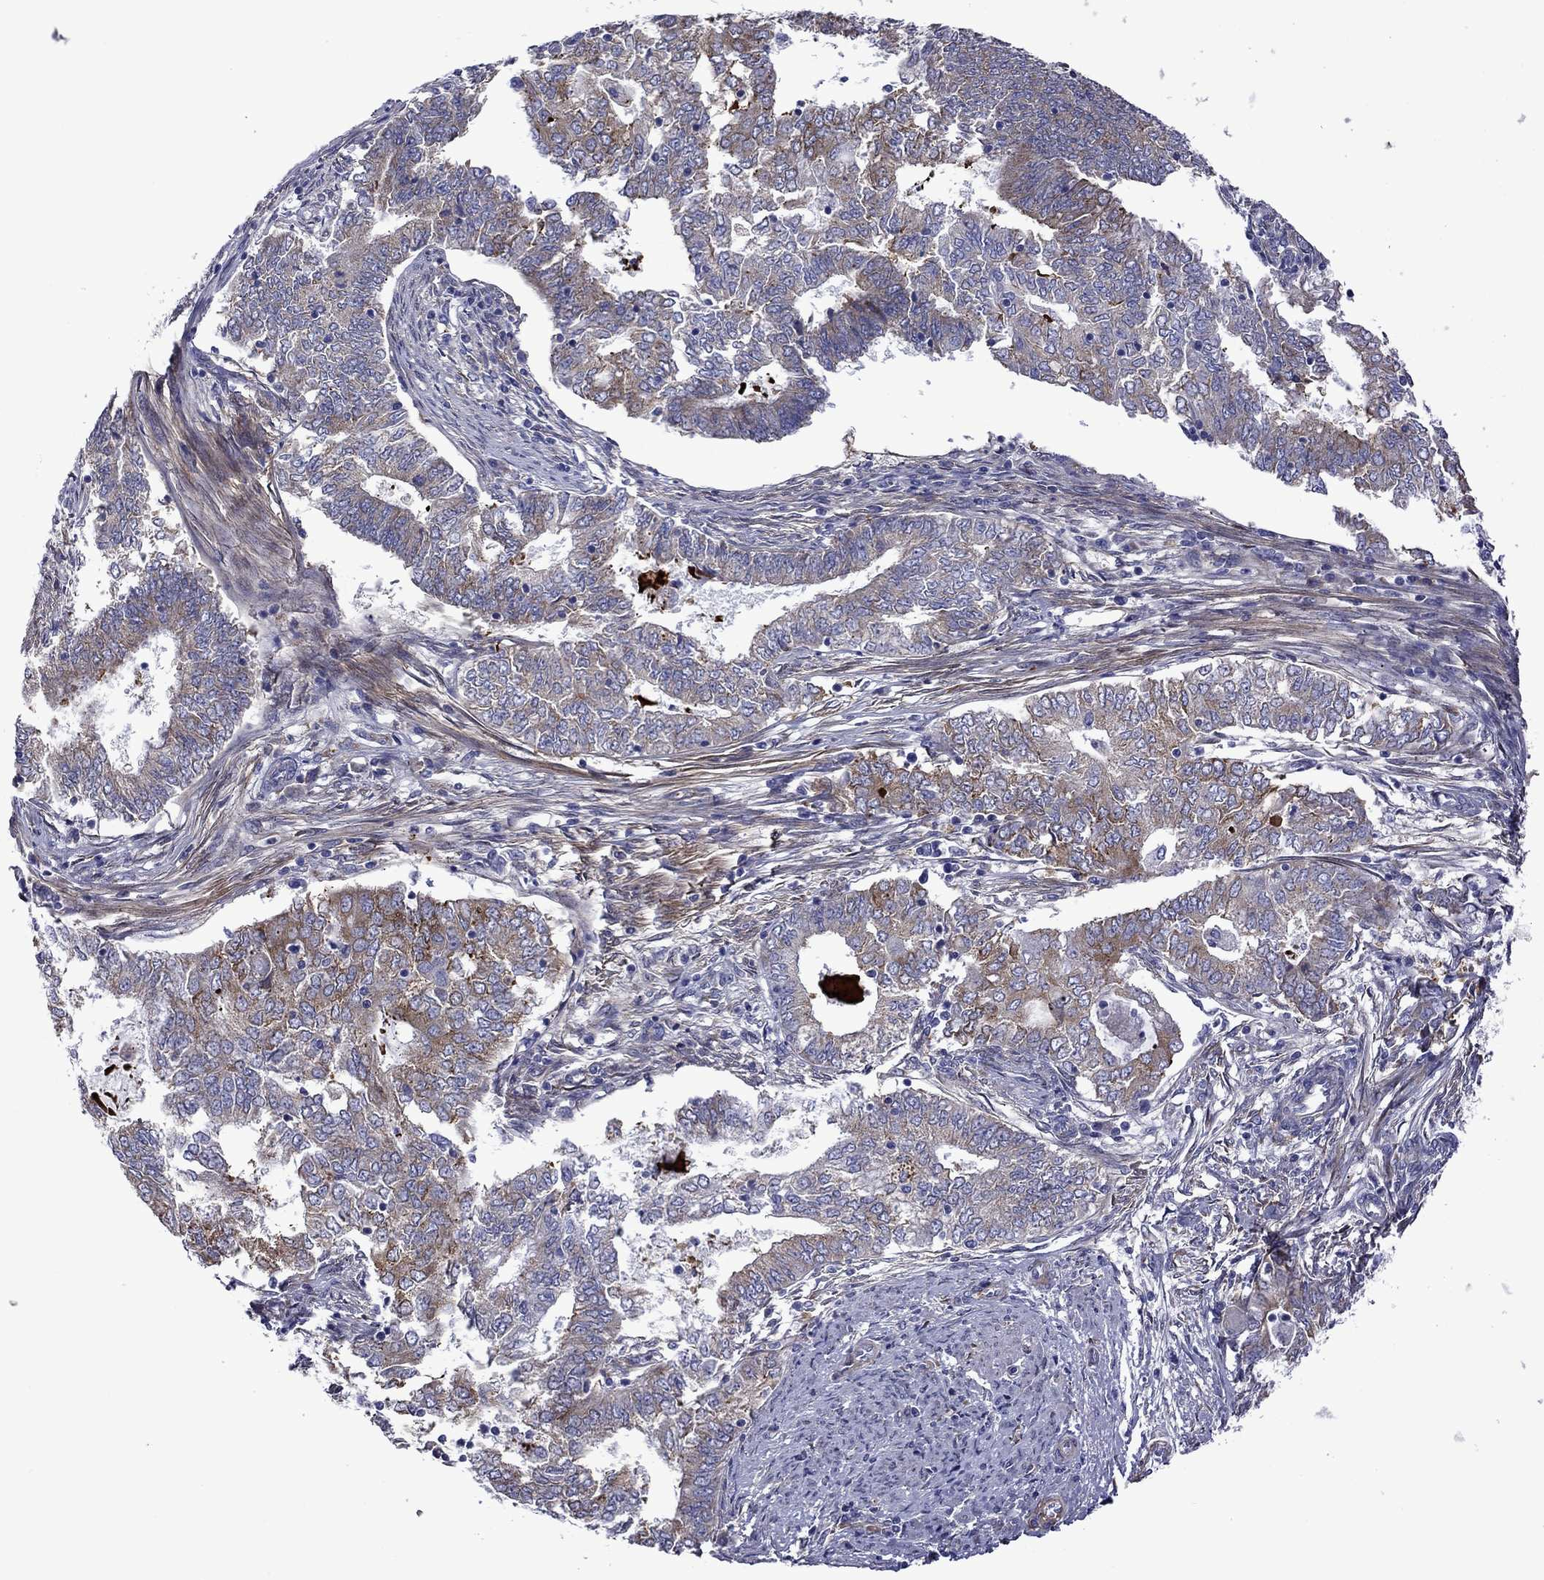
{"staining": {"intensity": "moderate", "quantity": "<25%", "location": "cytoplasmic/membranous"}, "tissue": "endometrial cancer", "cell_type": "Tumor cells", "image_type": "cancer", "snomed": [{"axis": "morphology", "description": "Adenocarcinoma, NOS"}, {"axis": "topography", "description": "Endometrium"}], "caption": "IHC histopathology image of neoplastic tissue: endometrial cancer stained using immunohistochemistry (IHC) shows low levels of moderate protein expression localized specifically in the cytoplasmic/membranous of tumor cells, appearing as a cytoplasmic/membranous brown color.", "gene": "HSPG2", "patient": {"sex": "female", "age": 62}}